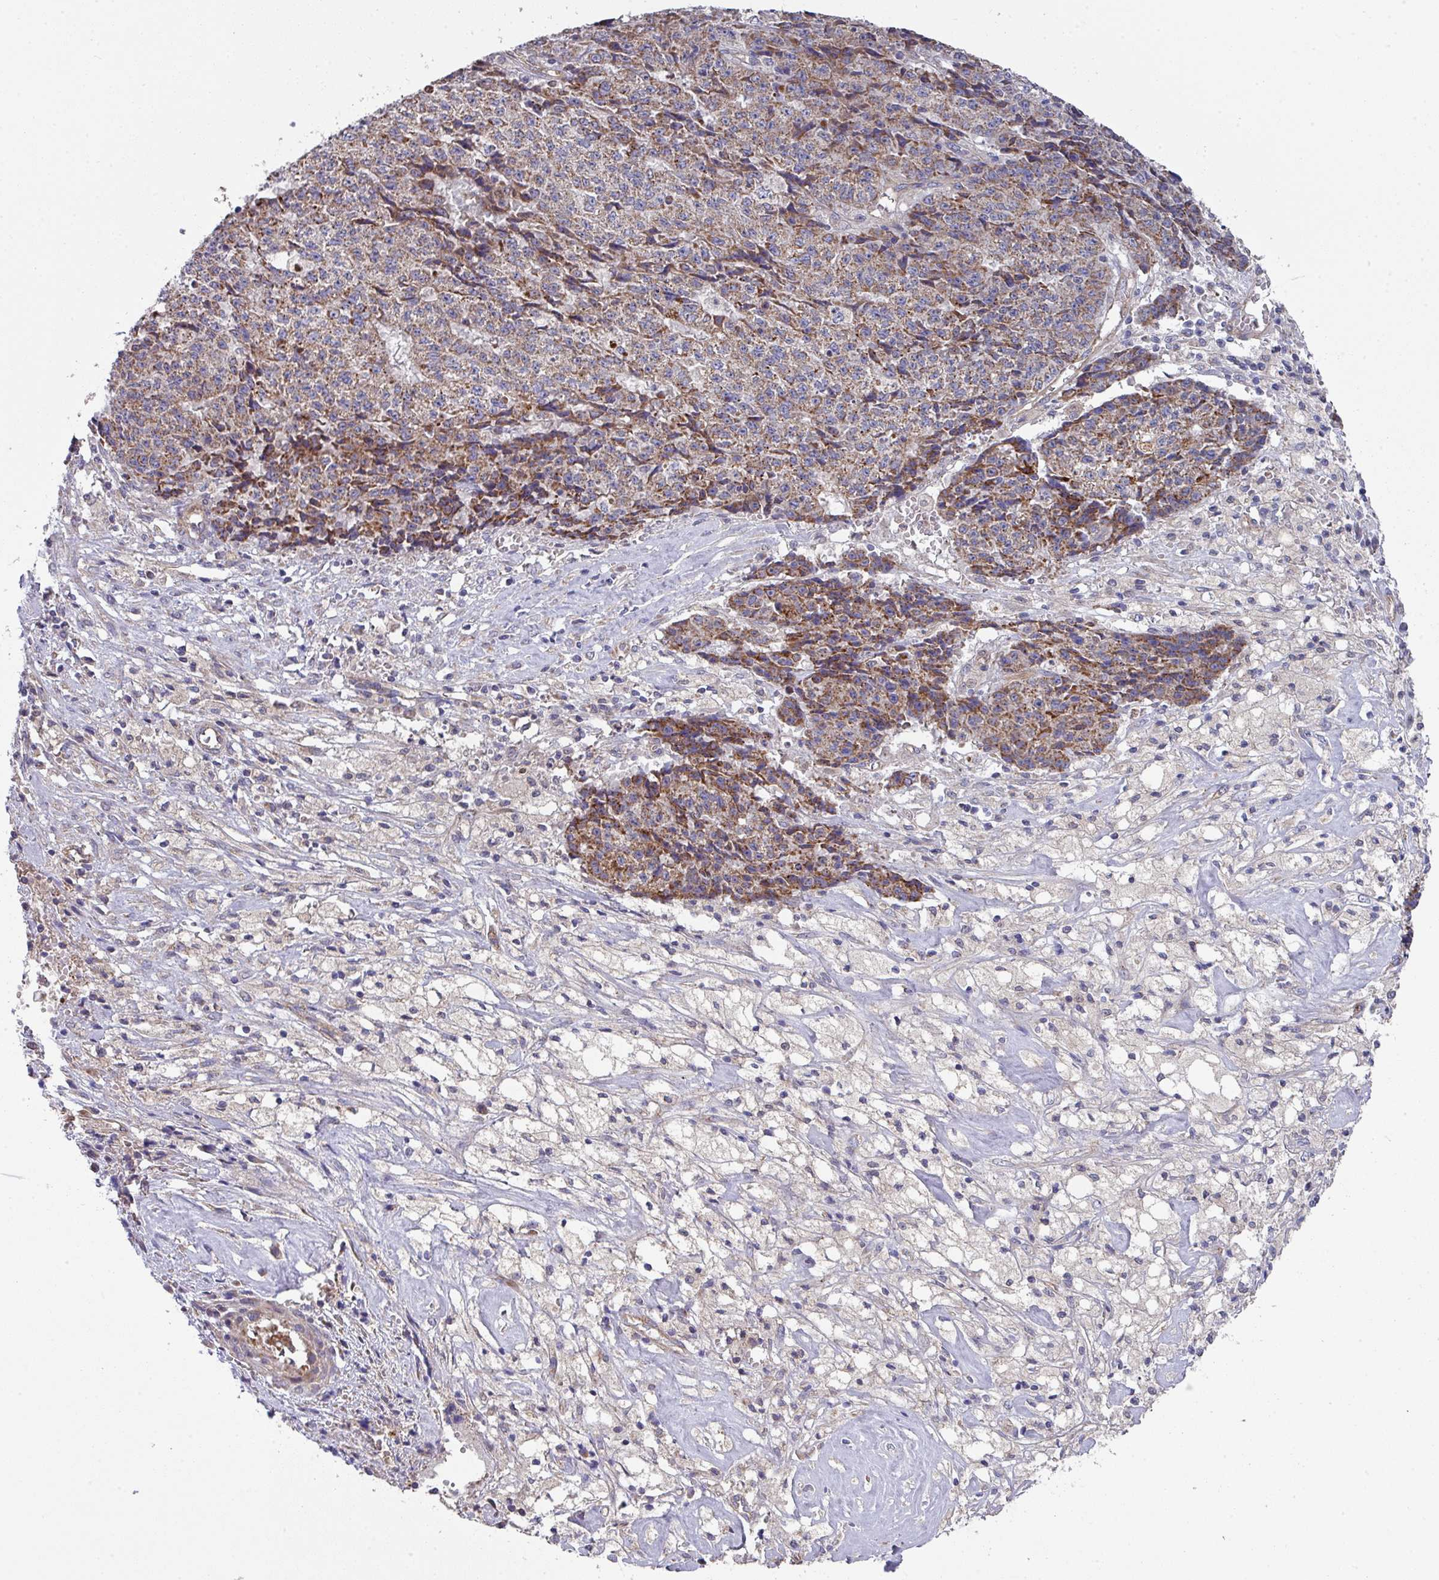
{"staining": {"intensity": "moderate", "quantity": "25%-75%", "location": "cytoplasmic/membranous"}, "tissue": "ovarian cancer", "cell_type": "Tumor cells", "image_type": "cancer", "snomed": [{"axis": "morphology", "description": "Carcinoma, endometroid"}, {"axis": "topography", "description": "Ovary"}], "caption": "Human ovarian cancer (endometroid carcinoma) stained for a protein (brown) demonstrates moderate cytoplasmic/membranous positive staining in approximately 25%-75% of tumor cells.", "gene": "DCAF12L2", "patient": {"sex": "female", "age": 42}}